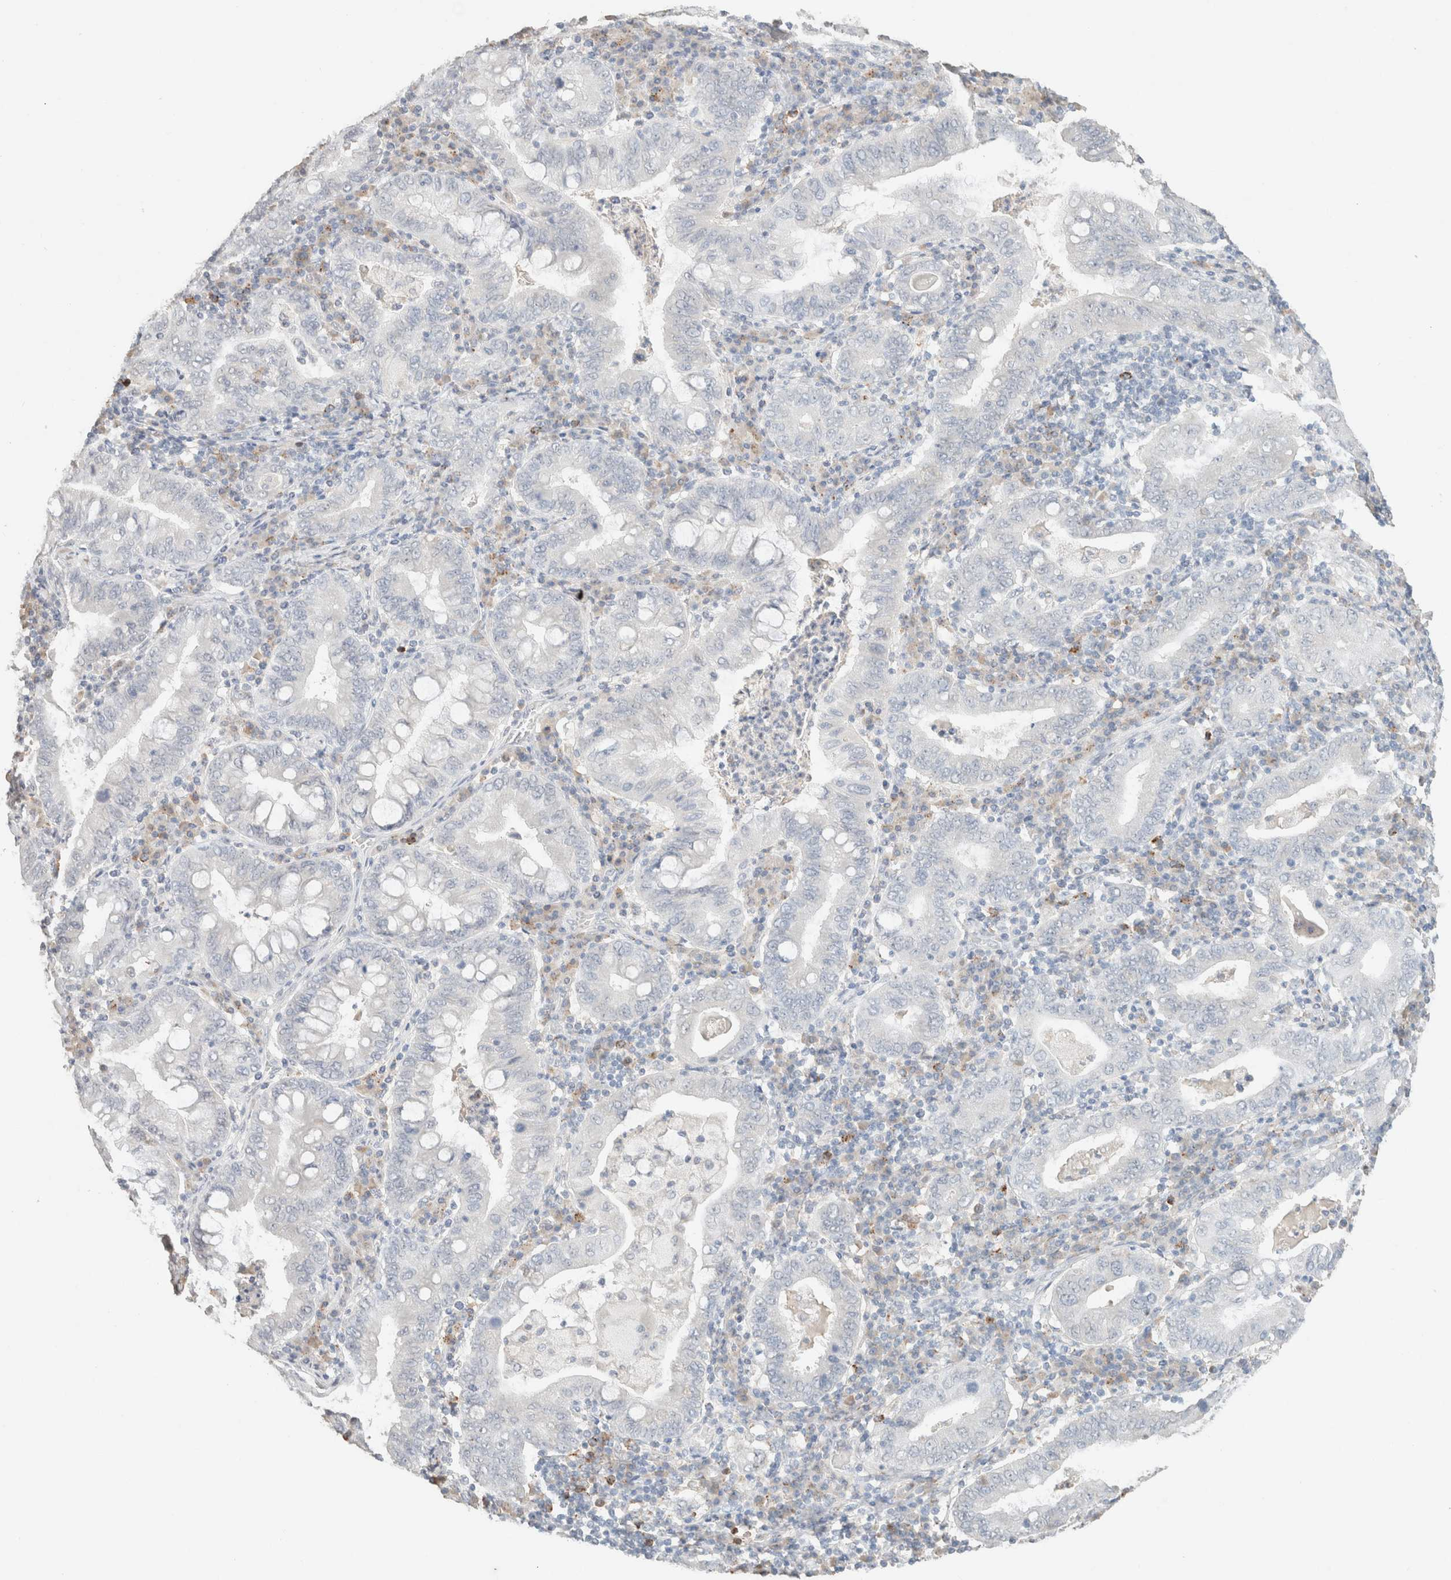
{"staining": {"intensity": "negative", "quantity": "none", "location": "none"}, "tissue": "stomach cancer", "cell_type": "Tumor cells", "image_type": "cancer", "snomed": [{"axis": "morphology", "description": "Normal tissue, NOS"}, {"axis": "morphology", "description": "Adenocarcinoma, NOS"}, {"axis": "topography", "description": "Esophagus"}, {"axis": "topography", "description": "Stomach, upper"}, {"axis": "topography", "description": "Peripheral nerve tissue"}], "caption": "Image shows no protein staining in tumor cells of stomach cancer tissue.", "gene": "CPA1", "patient": {"sex": "male", "age": 62}}